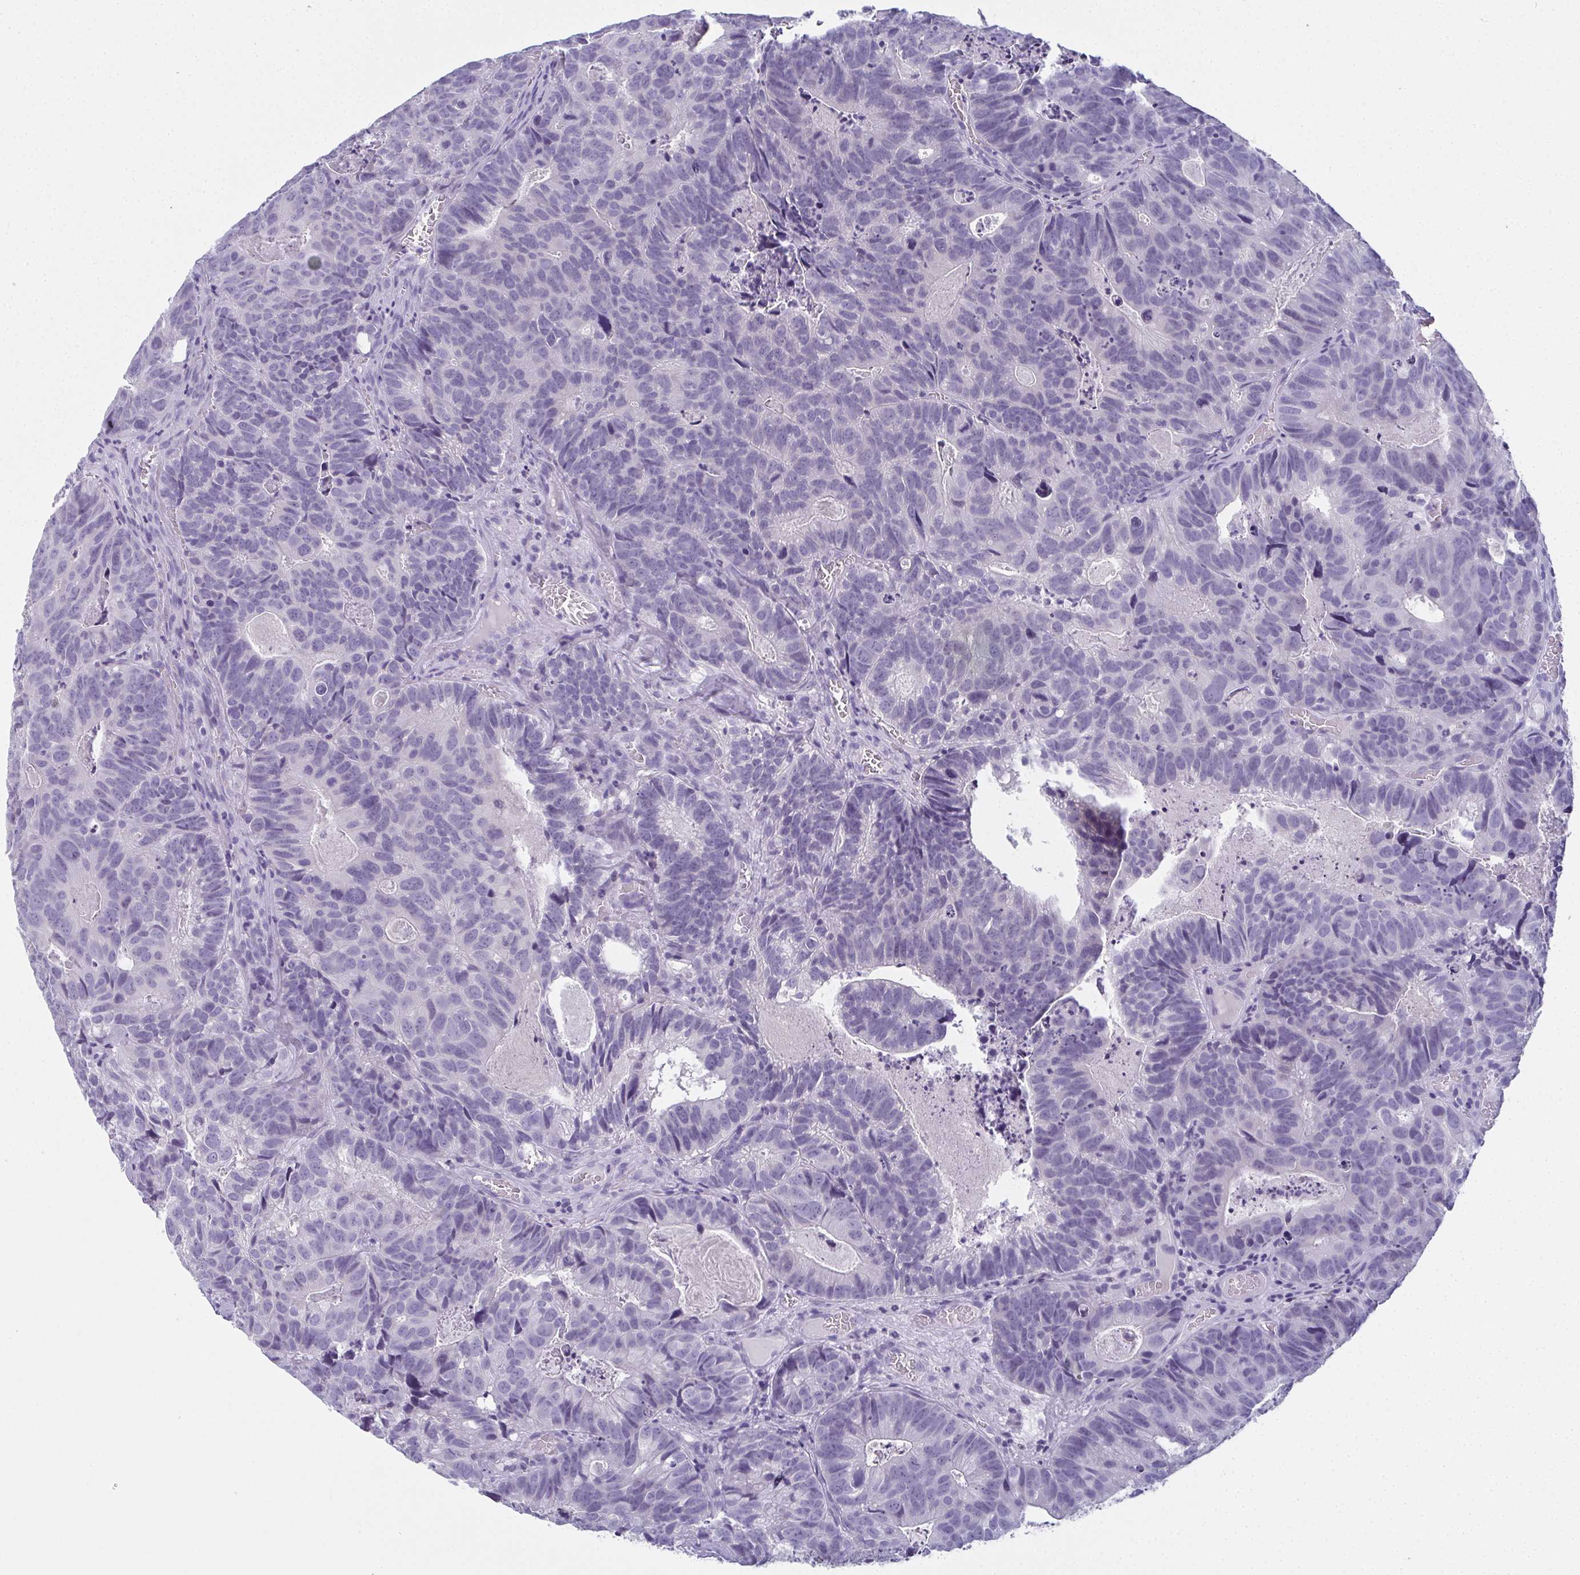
{"staining": {"intensity": "negative", "quantity": "none", "location": "none"}, "tissue": "head and neck cancer", "cell_type": "Tumor cells", "image_type": "cancer", "snomed": [{"axis": "morphology", "description": "Adenocarcinoma, NOS"}, {"axis": "topography", "description": "Head-Neck"}], "caption": "Micrograph shows no protein expression in tumor cells of head and neck cancer (adenocarcinoma) tissue. (DAB immunohistochemistry with hematoxylin counter stain).", "gene": "SLC36A2", "patient": {"sex": "male", "age": 62}}